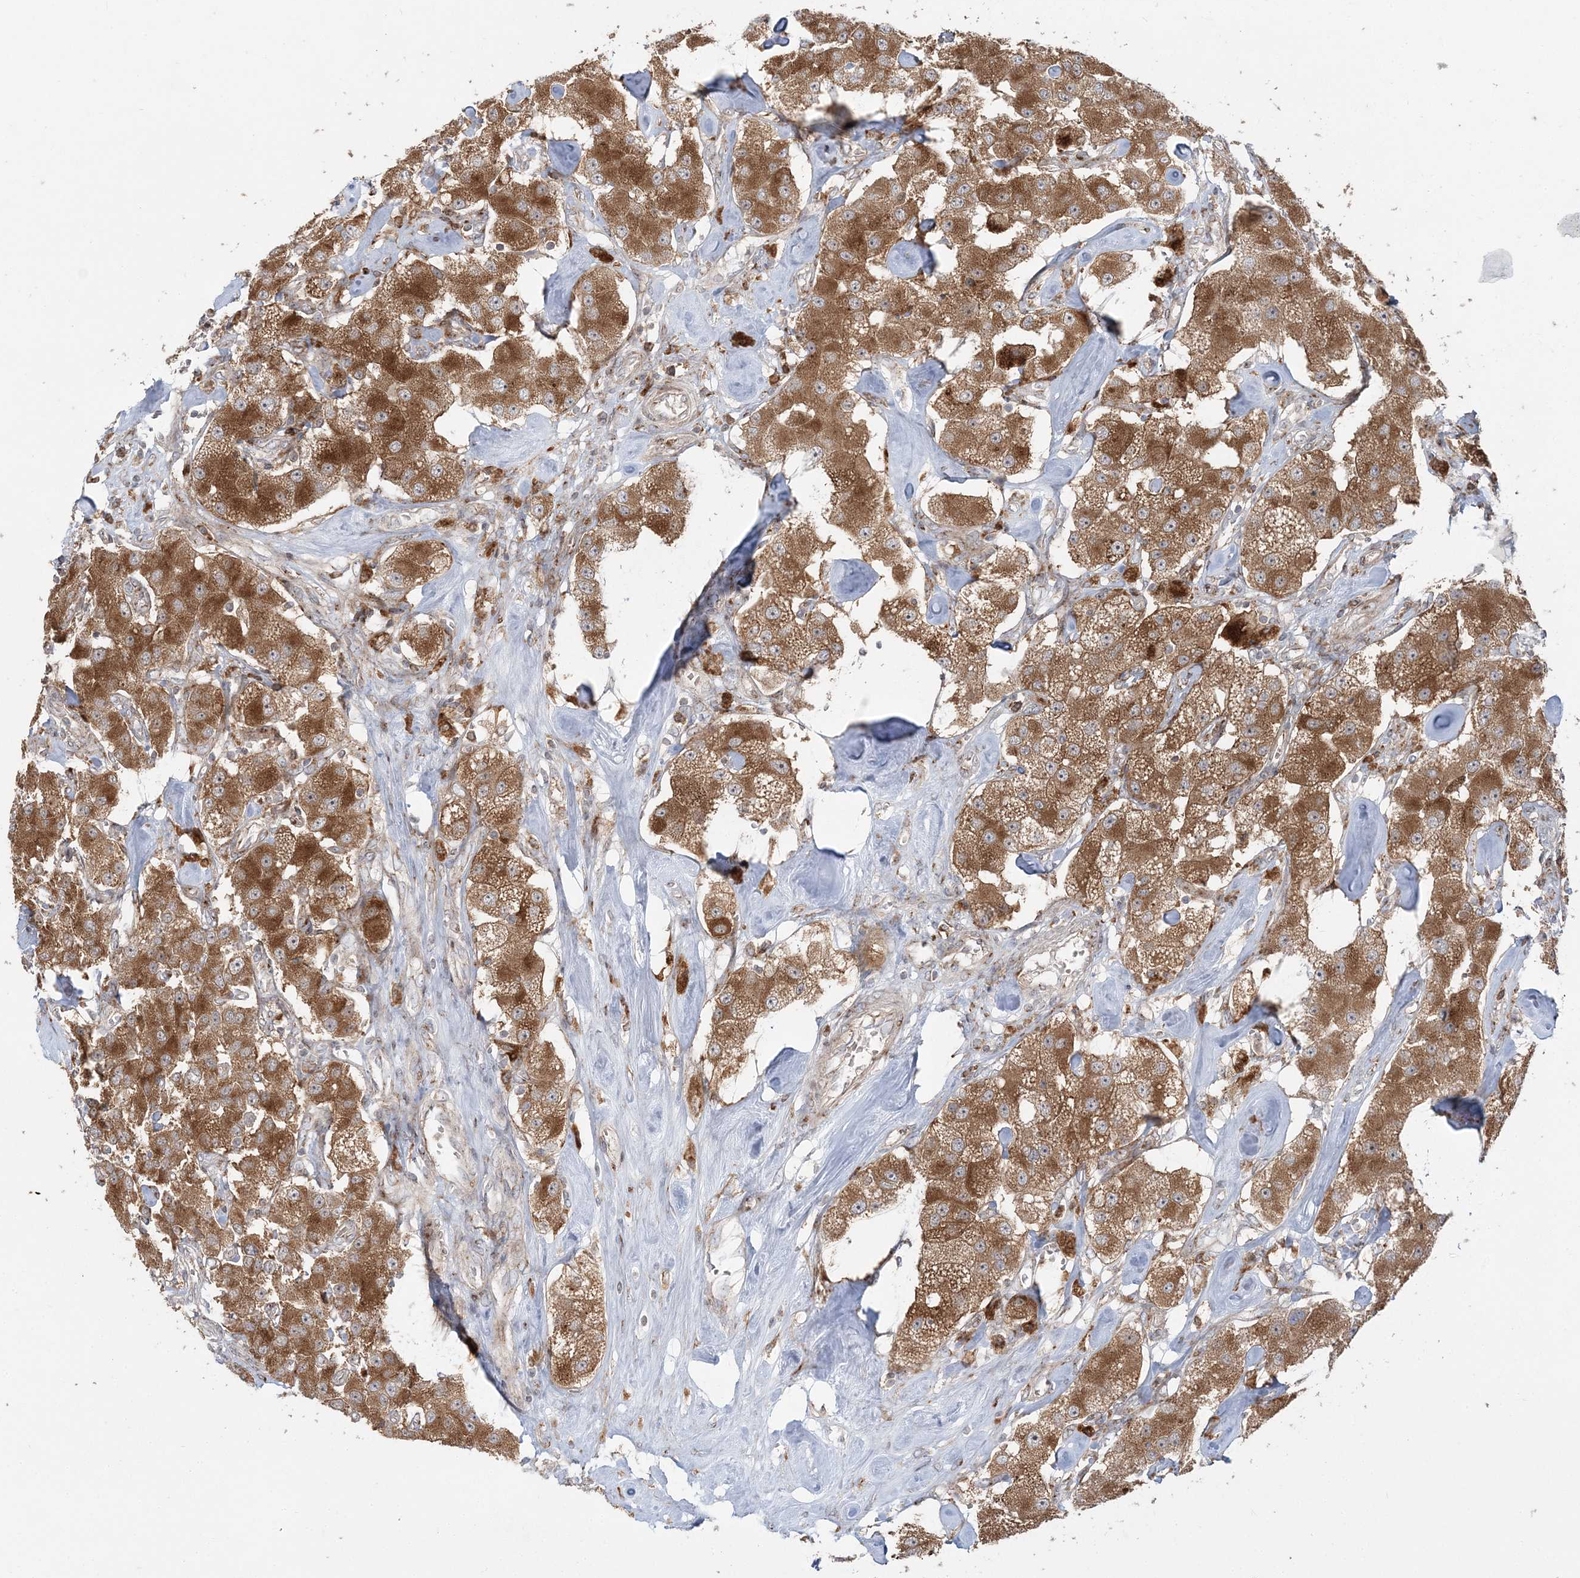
{"staining": {"intensity": "moderate", "quantity": ">75%", "location": "cytoplasmic/membranous"}, "tissue": "carcinoid", "cell_type": "Tumor cells", "image_type": "cancer", "snomed": [{"axis": "morphology", "description": "Carcinoid, malignant, NOS"}, {"axis": "topography", "description": "Pancreas"}], "caption": "An image showing moderate cytoplasmic/membranous positivity in approximately >75% of tumor cells in carcinoid (malignant), as visualized by brown immunohistochemical staining.", "gene": "ABCC3", "patient": {"sex": "male", "age": 41}}